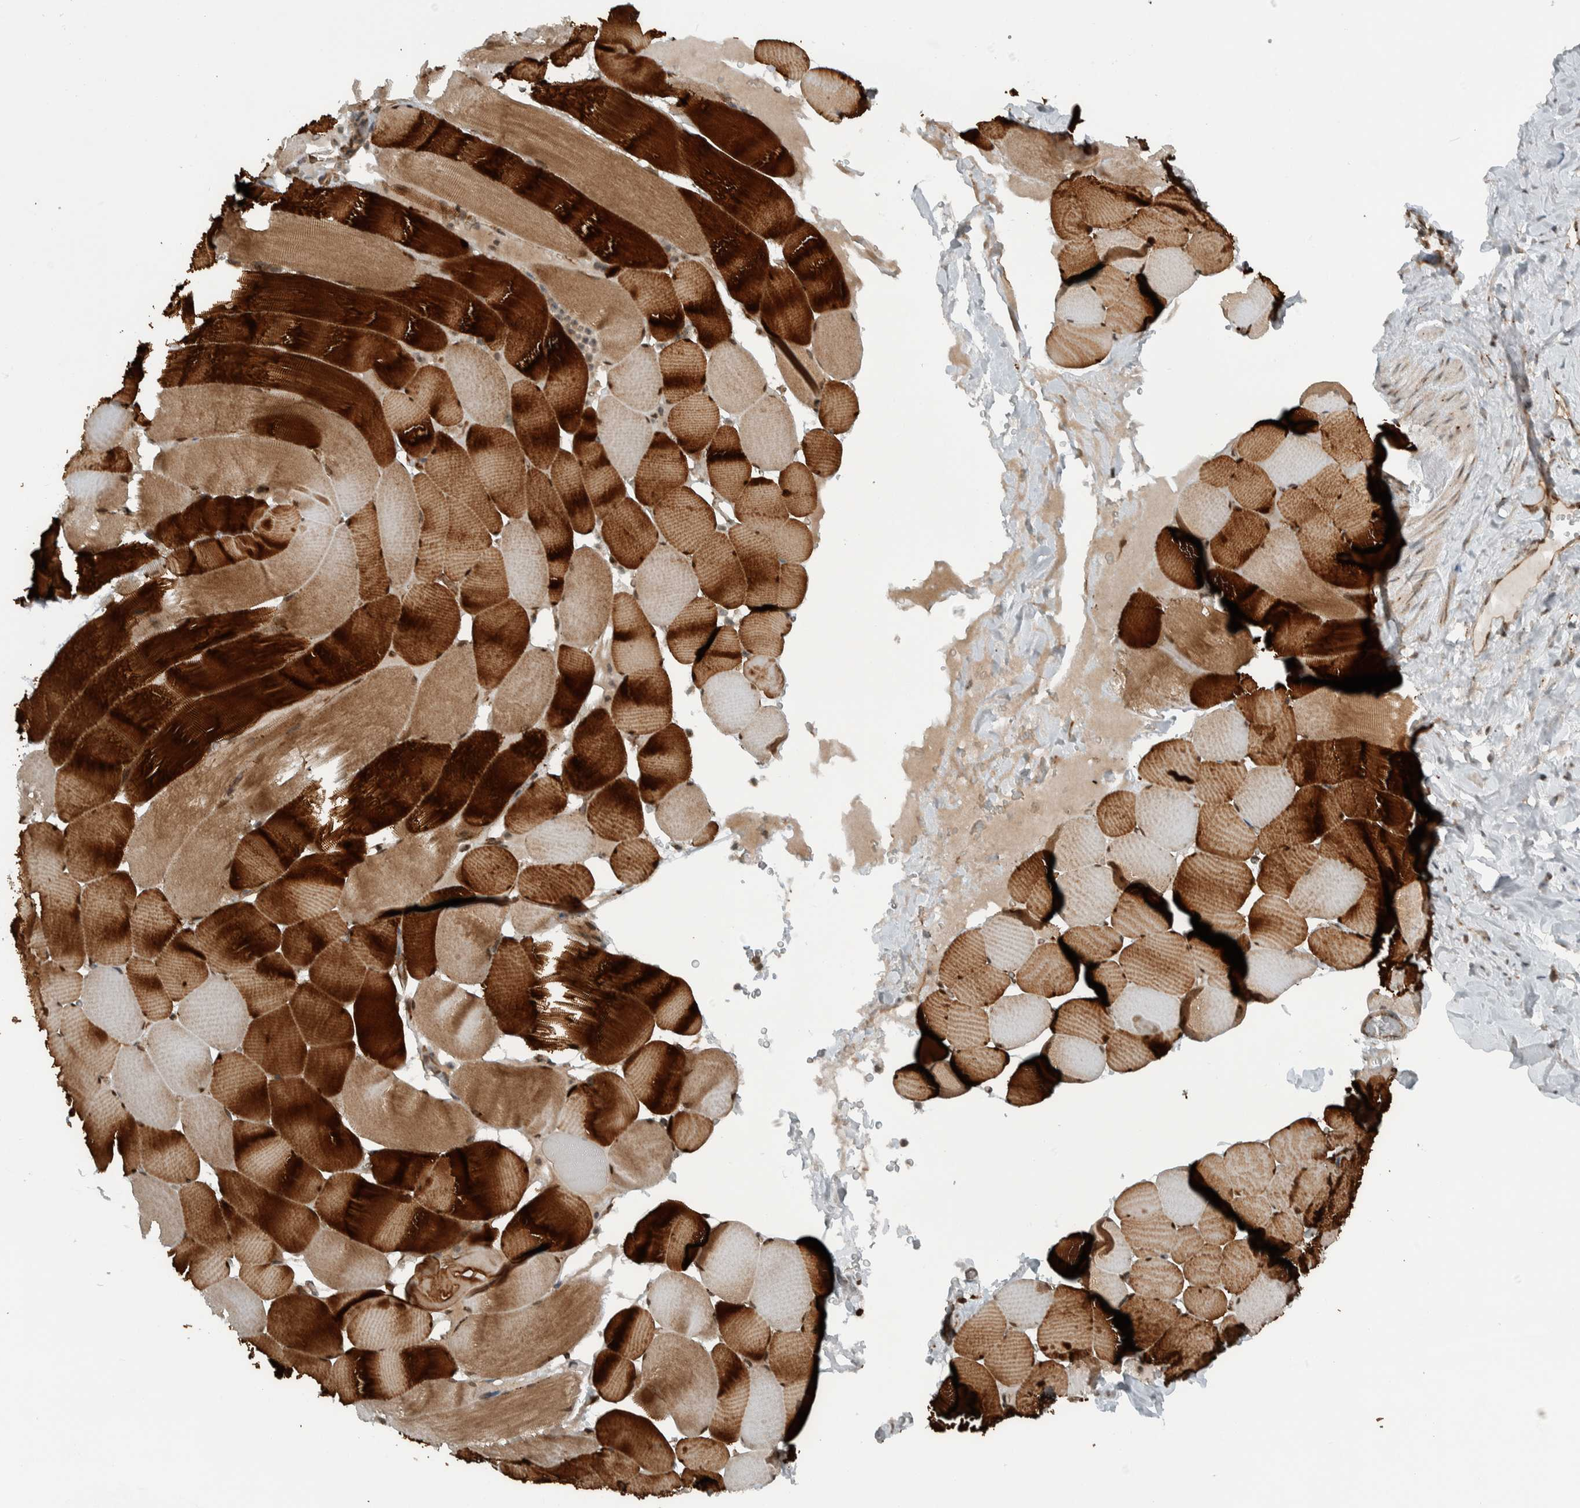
{"staining": {"intensity": "strong", "quantity": ">75%", "location": "cytoplasmic/membranous"}, "tissue": "skeletal muscle", "cell_type": "Myocytes", "image_type": "normal", "snomed": [{"axis": "morphology", "description": "Normal tissue, NOS"}, {"axis": "topography", "description": "Skeletal muscle"}], "caption": "A high-resolution histopathology image shows immunohistochemistry (IHC) staining of benign skeletal muscle, which shows strong cytoplasmic/membranous expression in about >75% of myocytes.", "gene": "GIGYF1", "patient": {"sex": "male", "age": 62}}